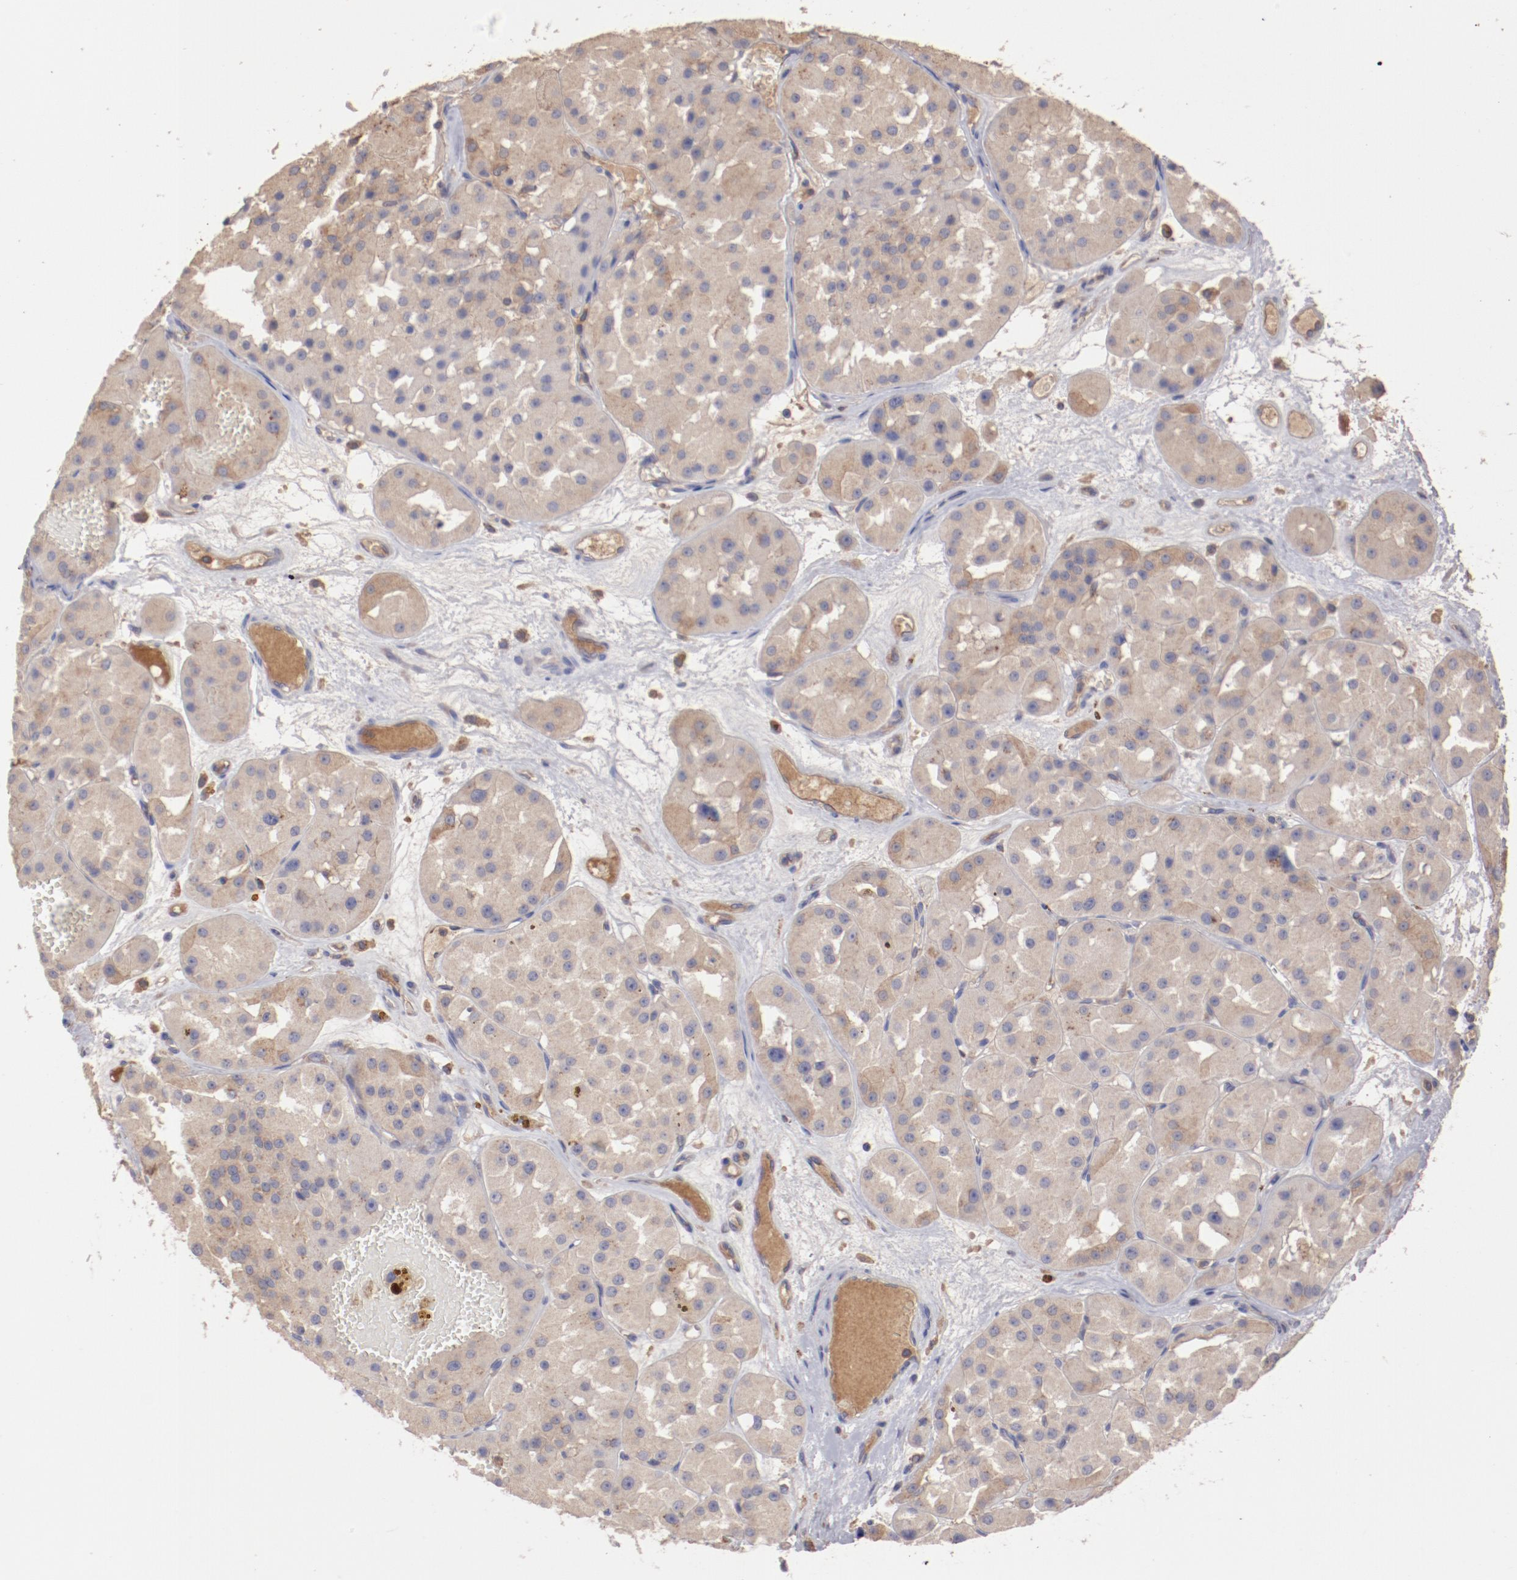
{"staining": {"intensity": "weak", "quantity": ">75%", "location": "cytoplasmic/membranous"}, "tissue": "renal cancer", "cell_type": "Tumor cells", "image_type": "cancer", "snomed": [{"axis": "morphology", "description": "Adenocarcinoma, uncertain malignant potential"}, {"axis": "topography", "description": "Kidney"}], "caption": "Immunohistochemical staining of renal adenocarcinoma,  uncertain malignant potential shows weak cytoplasmic/membranous protein staining in approximately >75% of tumor cells. (DAB (3,3'-diaminobenzidine) IHC, brown staining for protein, blue staining for nuclei).", "gene": "NFKBIE", "patient": {"sex": "male", "age": 63}}